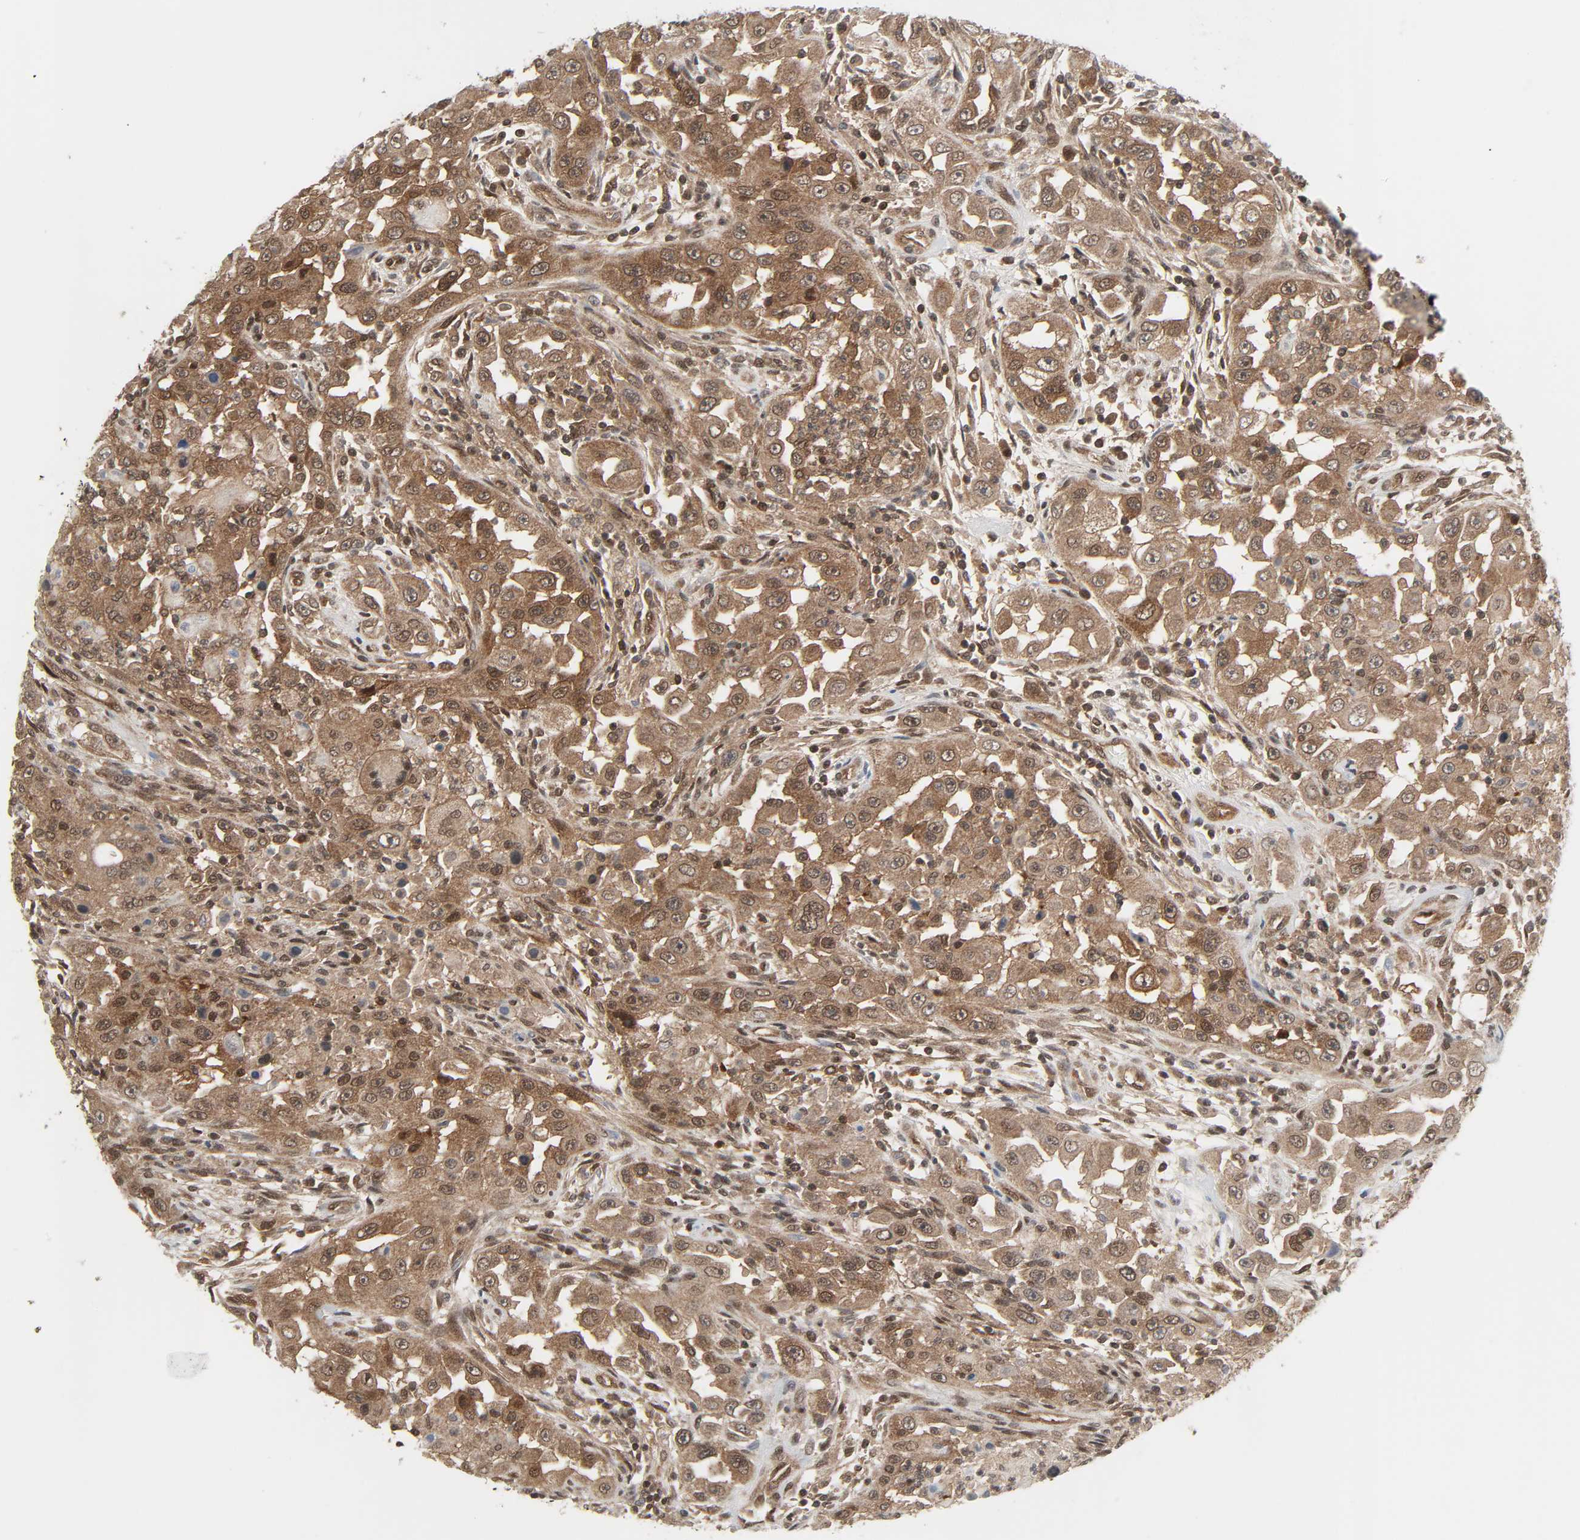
{"staining": {"intensity": "moderate", "quantity": ">75%", "location": "cytoplasmic/membranous,nuclear"}, "tissue": "head and neck cancer", "cell_type": "Tumor cells", "image_type": "cancer", "snomed": [{"axis": "morphology", "description": "Carcinoma, NOS"}, {"axis": "topography", "description": "Head-Neck"}], "caption": "Carcinoma (head and neck) stained with a protein marker reveals moderate staining in tumor cells.", "gene": "GSK3A", "patient": {"sex": "male", "age": 87}}